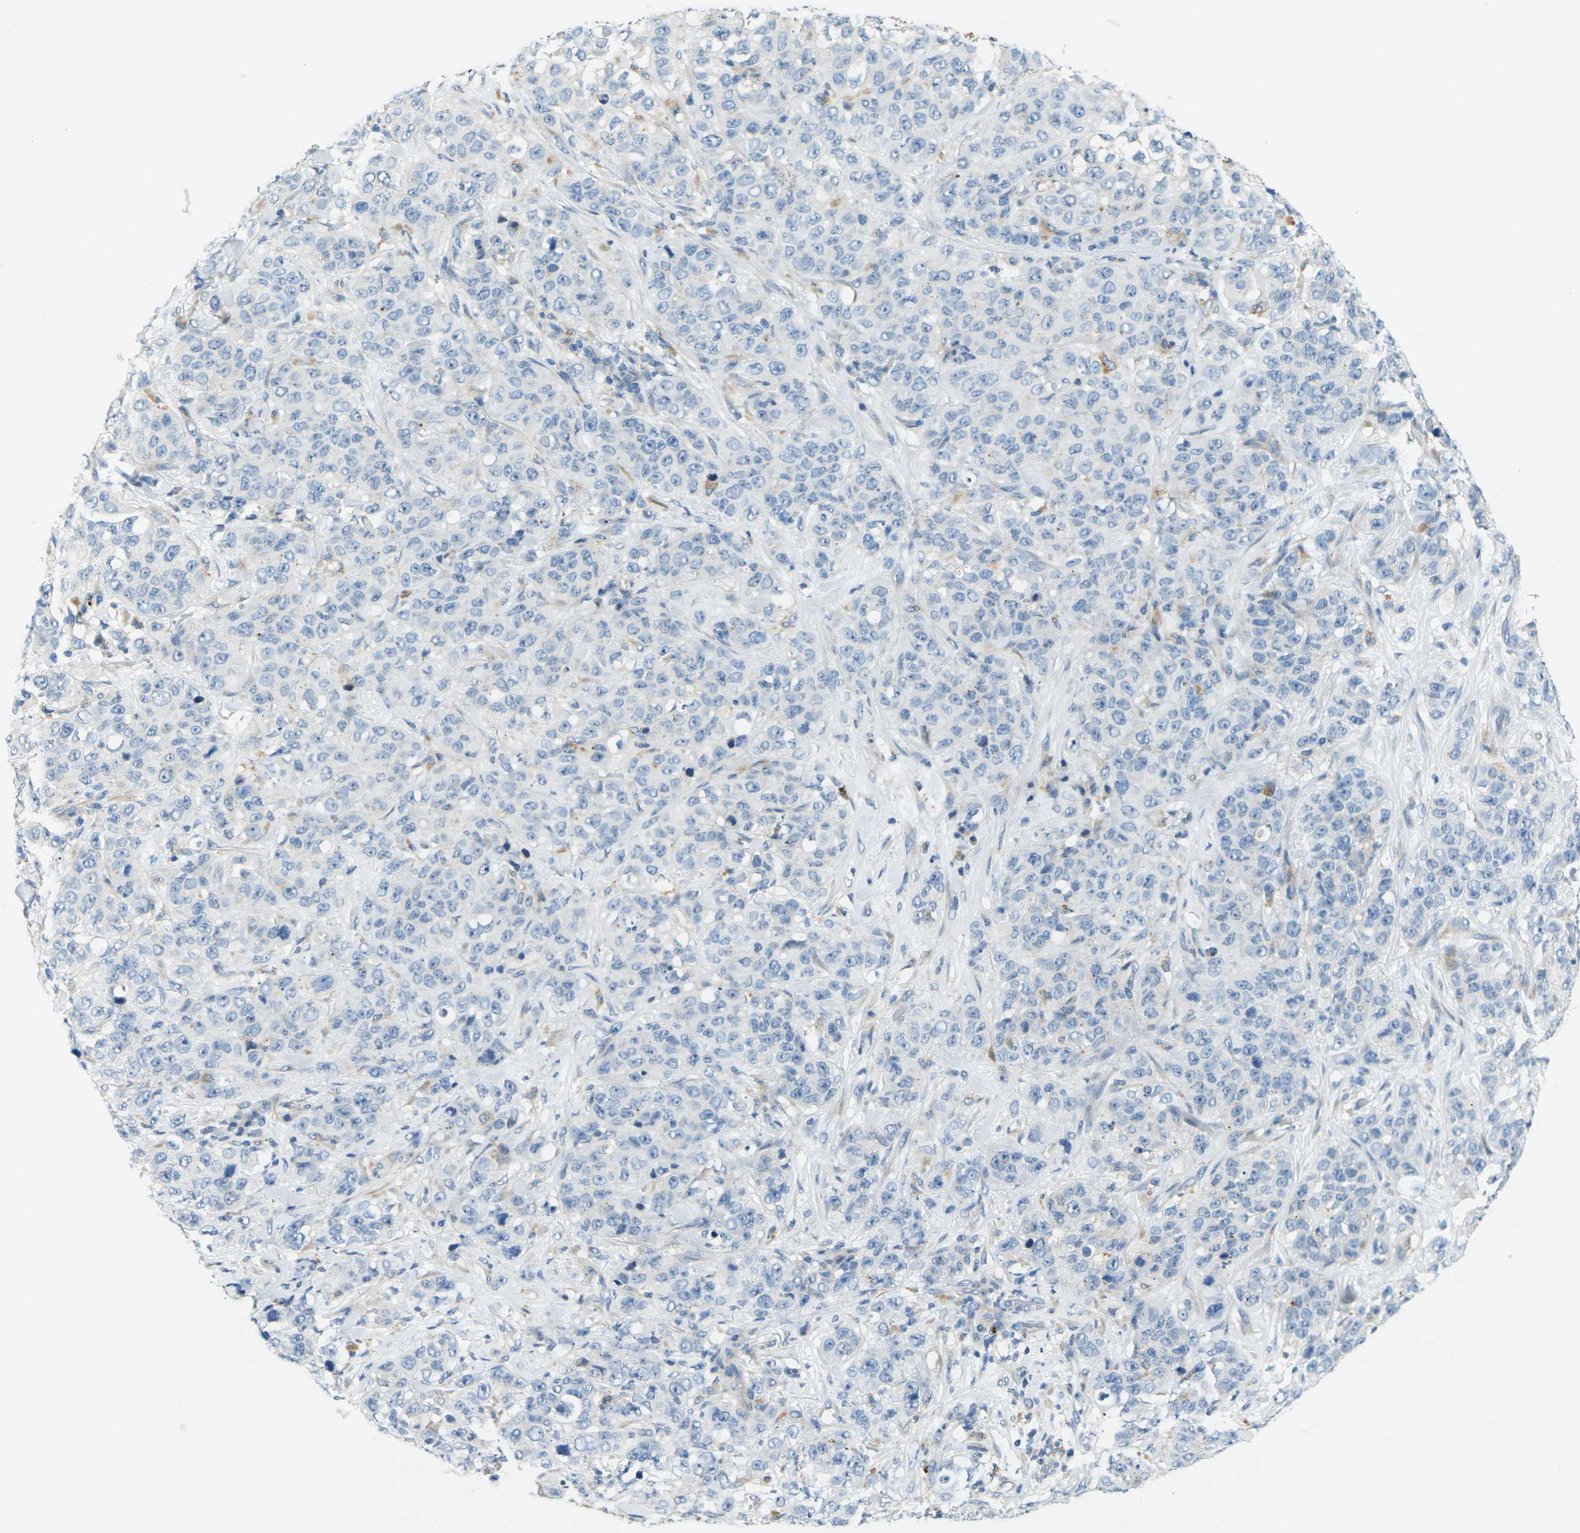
{"staining": {"intensity": "negative", "quantity": "none", "location": "none"}, "tissue": "stomach cancer", "cell_type": "Tumor cells", "image_type": "cancer", "snomed": [{"axis": "morphology", "description": "Adenocarcinoma, NOS"}, {"axis": "topography", "description": "Stomach"}], "caption": "High power microscopy image of an IHC image of stomach adenocarcinoma, revealing no significant staining in tumor cells. Nuclei are stained in blue.", "gene": "CYP2C8", "patient": {"sex": "male", "age": 48}}